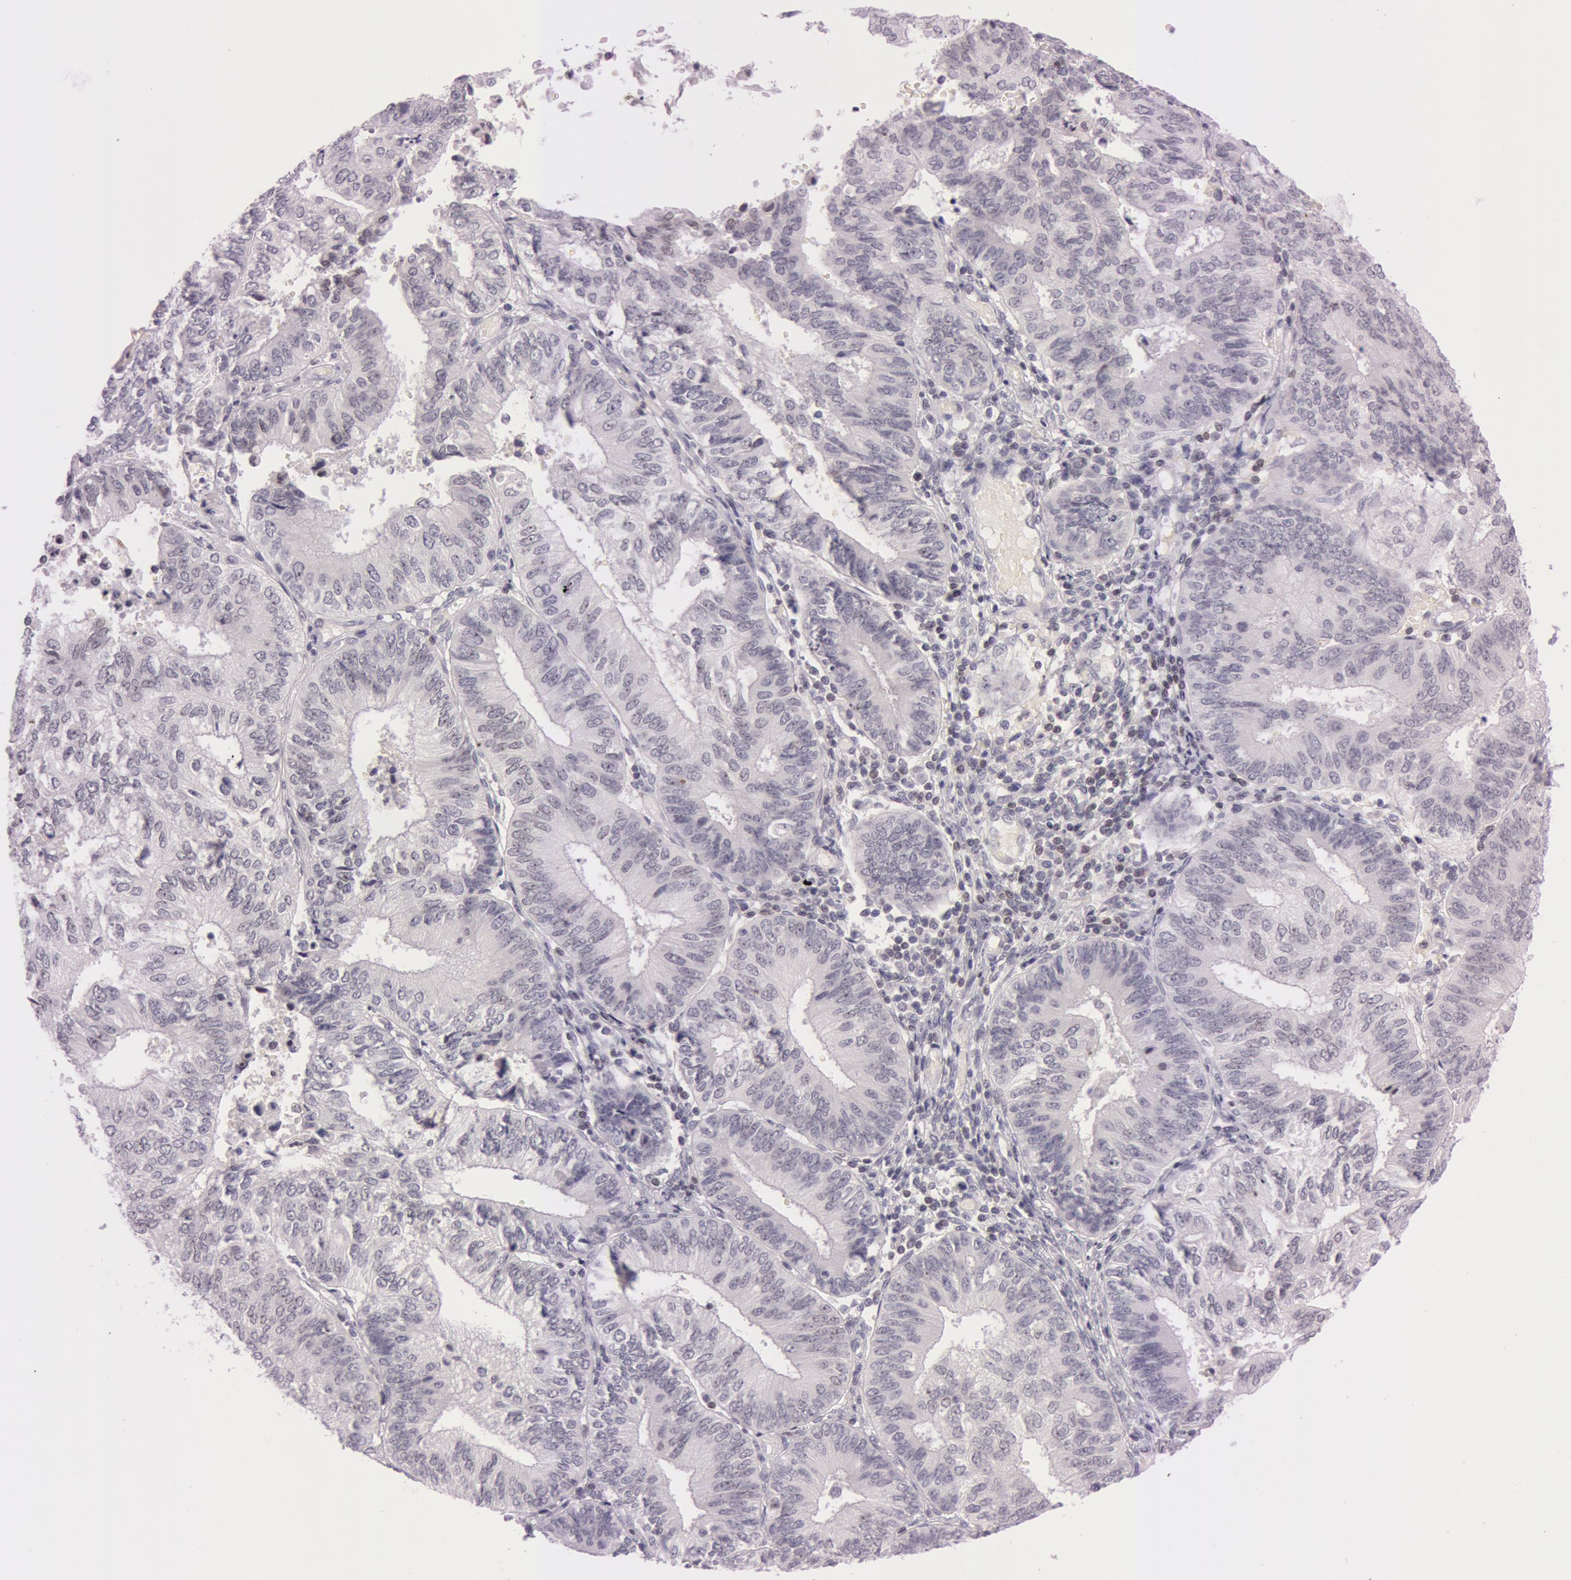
{"staining": {"intensity": "negative", "quantity": "none", "location": "none"}, "tissue": "endometrial cancer", "cell_type": "Tumor cells", "image_type": "cancer", "snomed": [{"axis": "morphology", "description": "Adenocarcinoma, NOS"}, {"axis": "topography", "description": "Endometrium"}], "caption": "DAB immunohistochemical staining of endometrial cancer displays no significant expression in tumor cells. (DAB IHC visualized using brightfield microscopy, high magnification).", "gene": "FBL", "patient": {"sex": "female", "age": 55}}